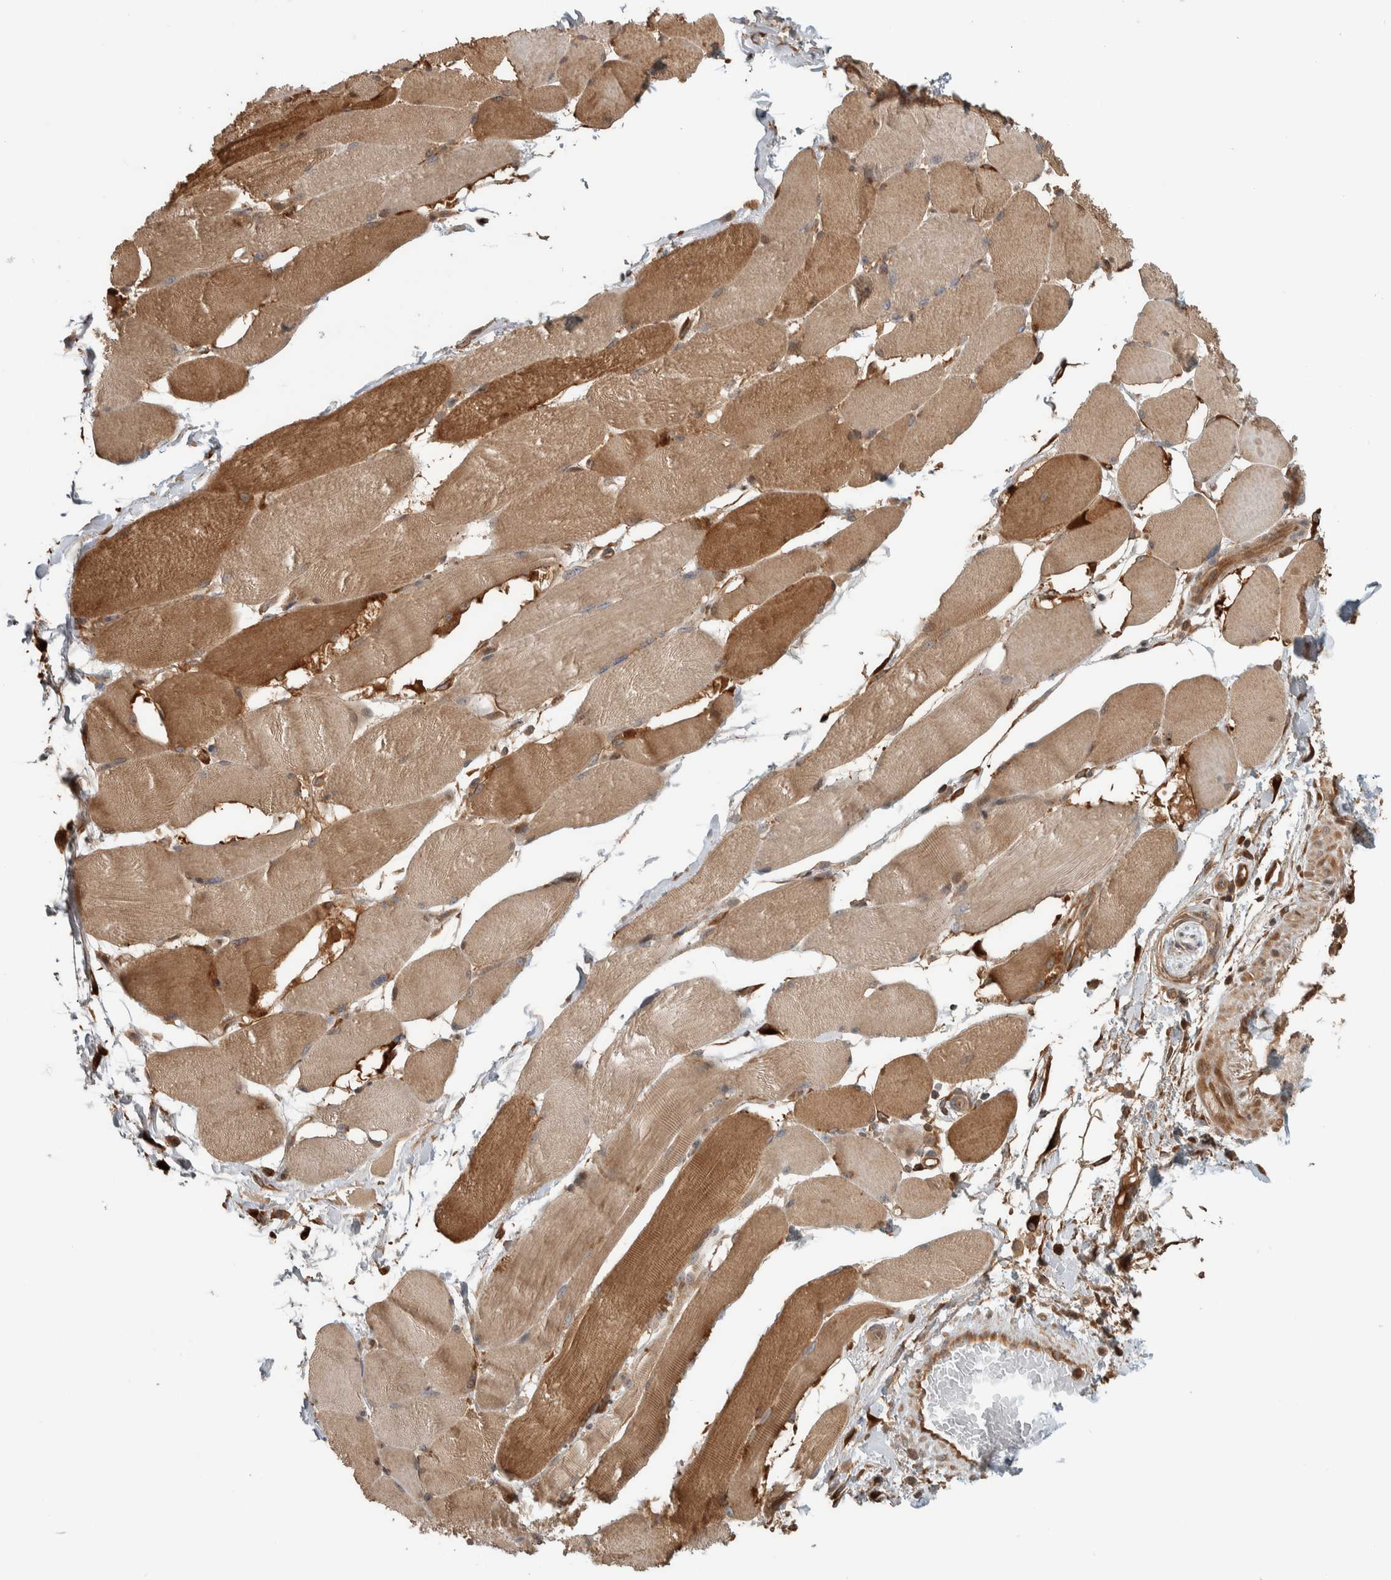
{"staining": {"intensity": "moderate", "quantity": ">75%", "location": "cytoplasmic/membranous"}, "tissue": "skeletal muscle", "cell_type": "Myocytes", "image_type": "normal", "snomed": [{"axis": "morphology", "description": "Normal tissue, NOS"}, {"axis": "topography", "description": "Skin"}, {"axis": "topography", "description": "Skeletal muscle"}], "caption": "This photomicrograph demonstrates IHC staining of benign human skeletal muscle, with medium moderate cytoplasmic/membranous positivity in approximately >75% of myocytes.", "gene": "CNTROB", "patient": {"sex": "male", "age": 83}}